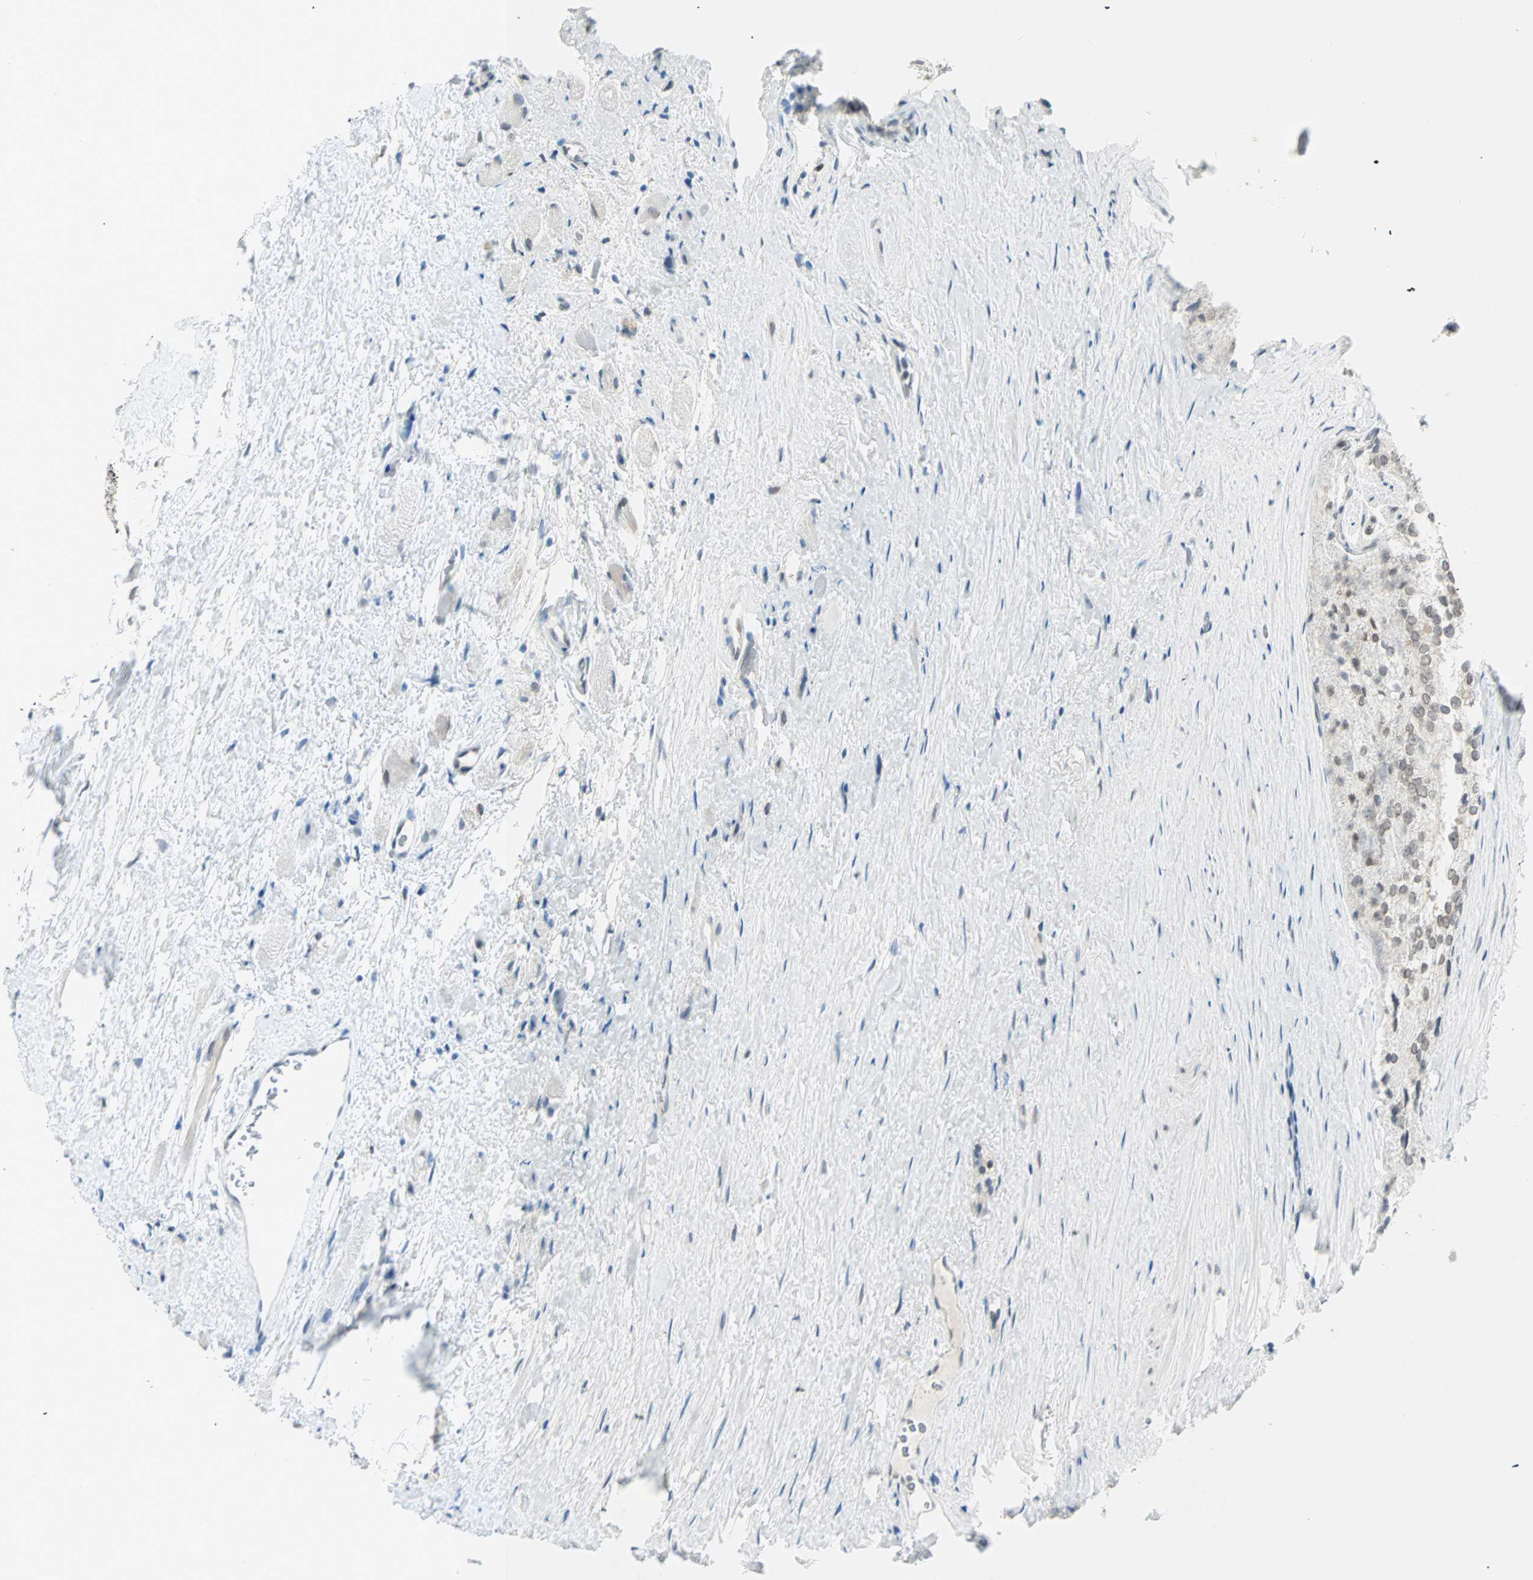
{"staining": {"intensity": "negative", "quantity": "none", "location": "none"}, "tissue": "prostate cancer", "cell_type": "Tumor cells", "image_type": "cancer", "snomed": [{"axis": "morphology", "description": "Adenocarcinoma, High grade"}, {"axis": "topography", "description": "Prostate"}], "caption": "Human high-grade adenocarcinoma (prostate) stained for a protein using immunohistochemistry (IHC) displays no expression in tumor cells.", "gene": "BCAN", "patient": {"sex": "male", "age": 66}}